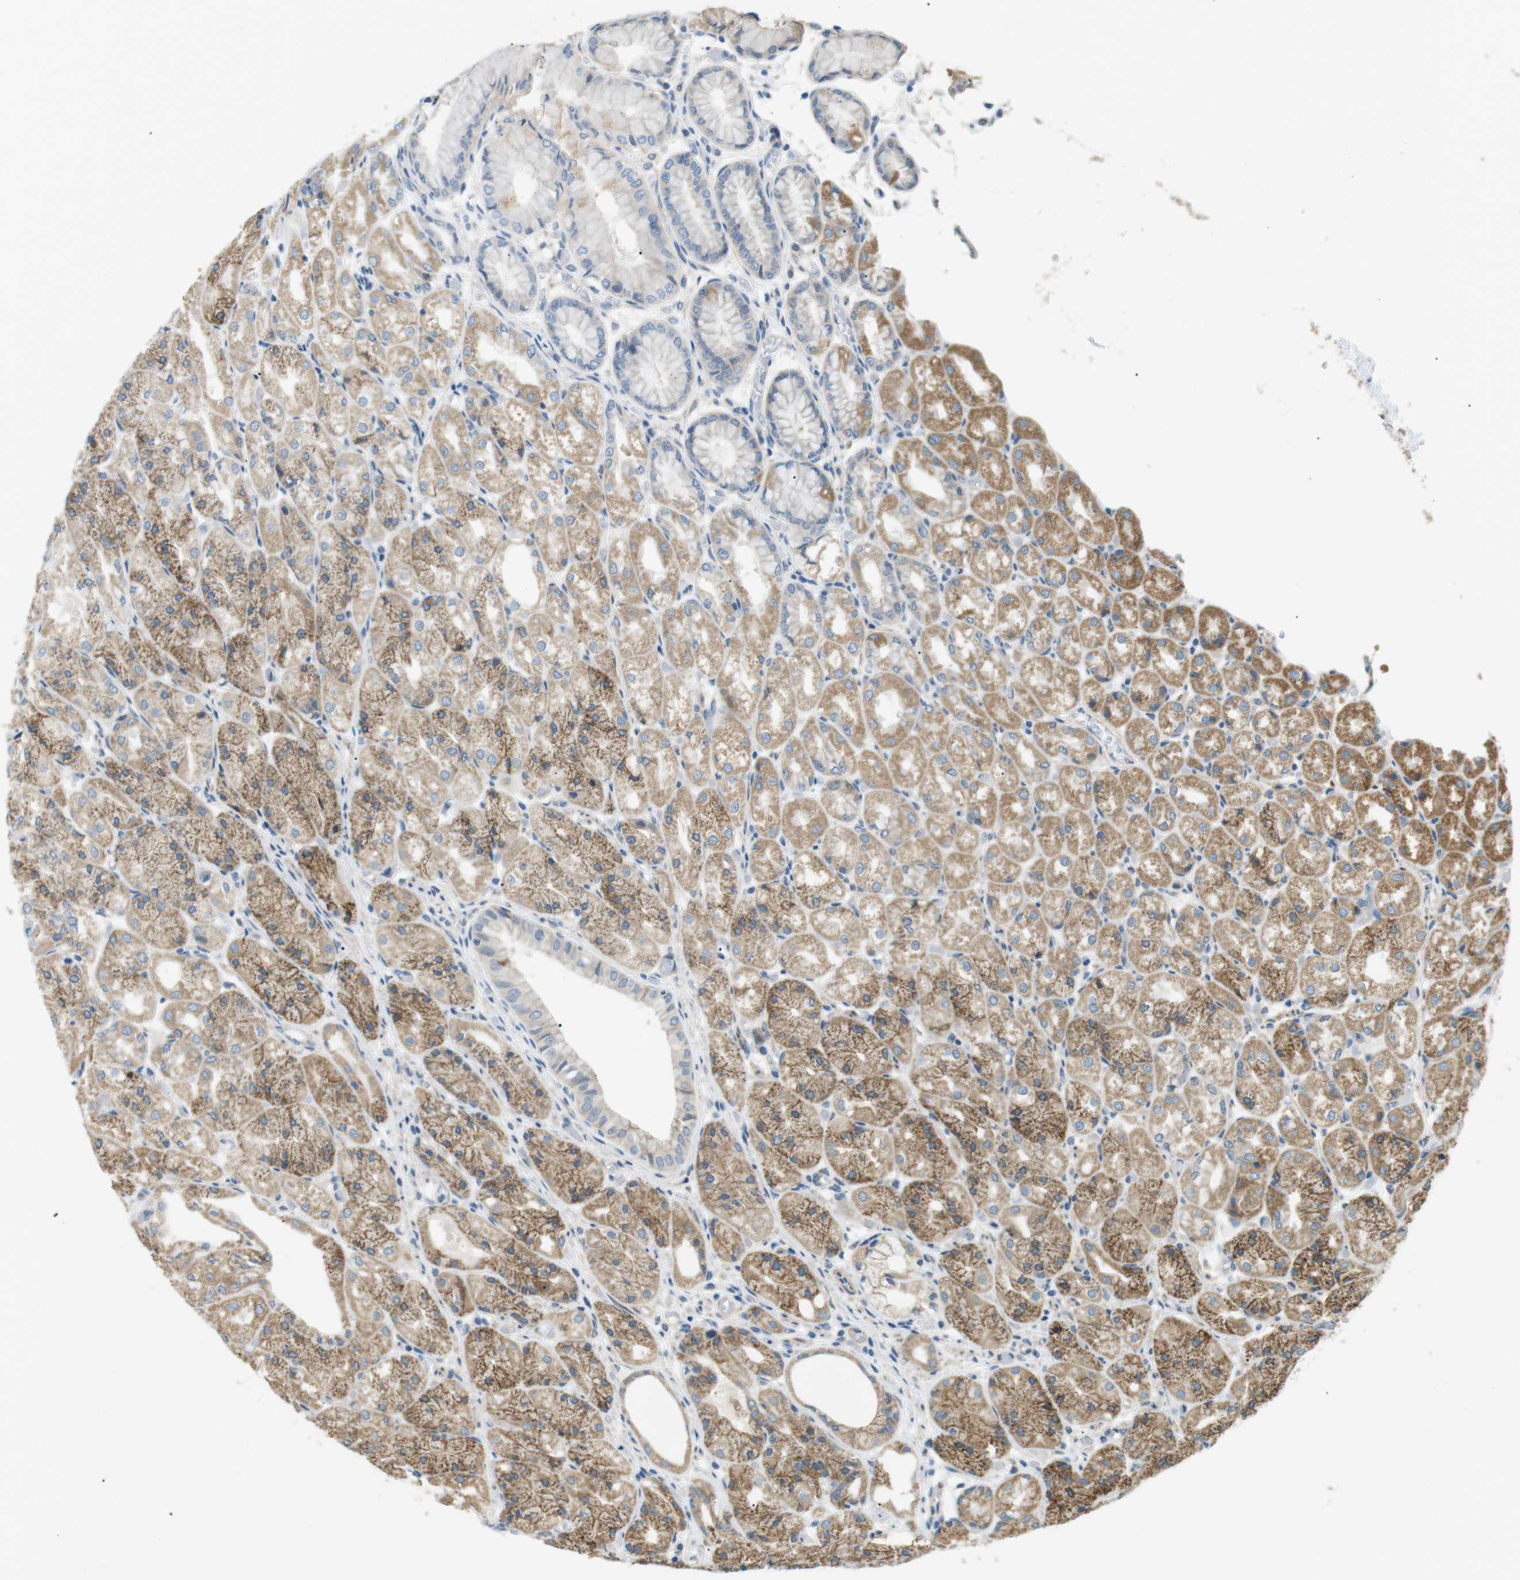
{"staining": {"intensity": "moderate", "quantity": "25%-75%", "location": "cytoplasmic/membranous"}, "tissue": "stomach", "cell_type": "Glandular cells", "image_type": "normal", "snomed": [{"axis": "morphology", "description": "Normal tissue, NOS"}, {"axis": "topography", "description": "Stomach, upper"}], "caption": "Protein staining of normal stomach displays moderate cytoplasmic/membranous expression in about 25%-75% of glandular cells.", "gene": "MTARC2", "patient": {"sex": "male", "age": 72}}